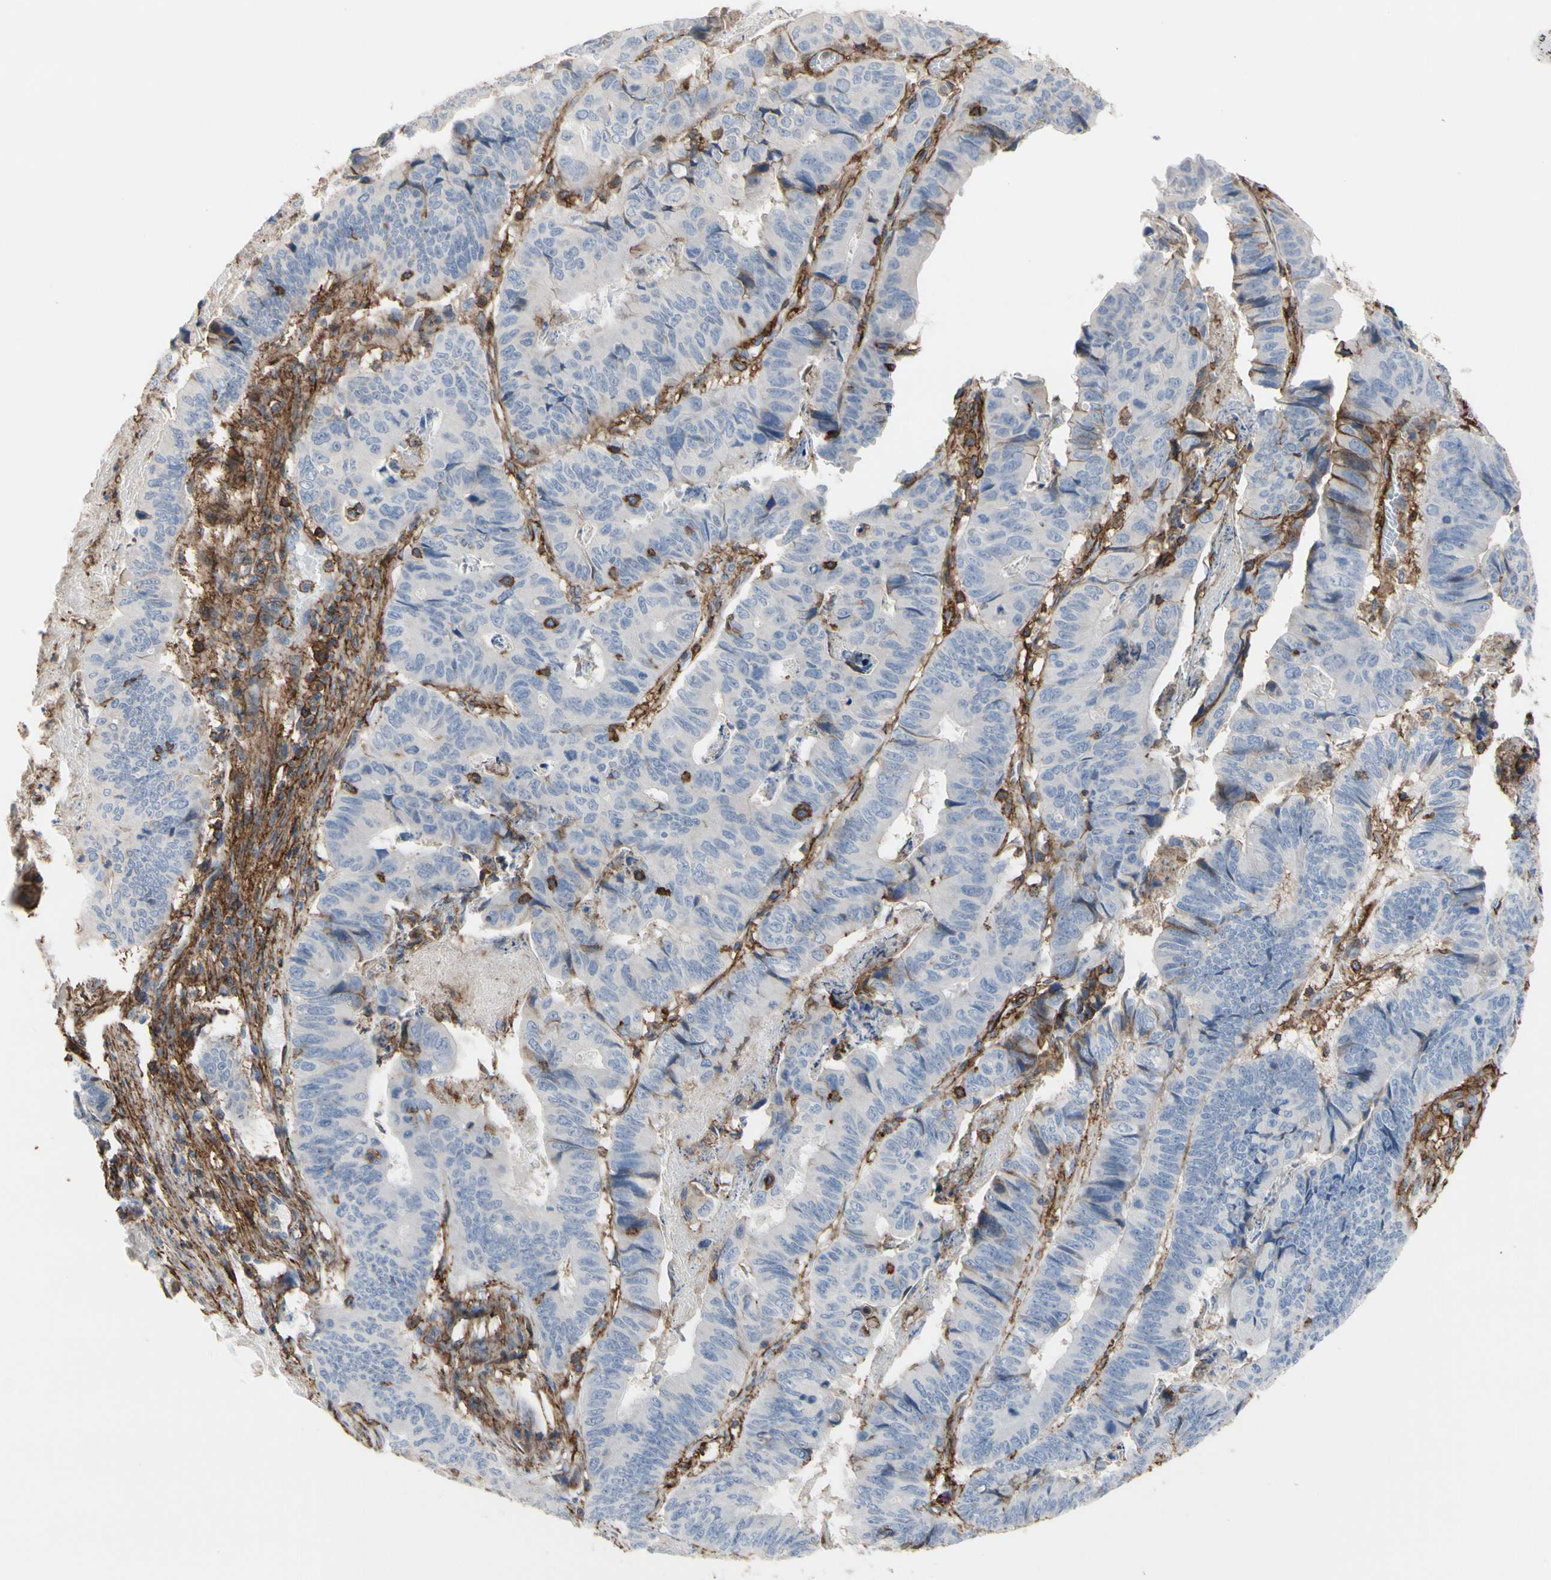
{"staining": {"intensity": "negative", "quantity": "none", "location": "none"}, "tissue": "stomach cancer", "cell_type": "Tumor cells", "image_type": "cancer", "snomed": [{"axis": "morphology", "description": "Adenocarcinoma, NOS"}, {"axis": "topography", "description": "Stomach, lower"}], "caption": "Tumor cells are negative for brown protein staining in stomach cancer (adenocarcinoma).", "gene": "ANXA6", "patient": {"sex": "male", "age": 77}}